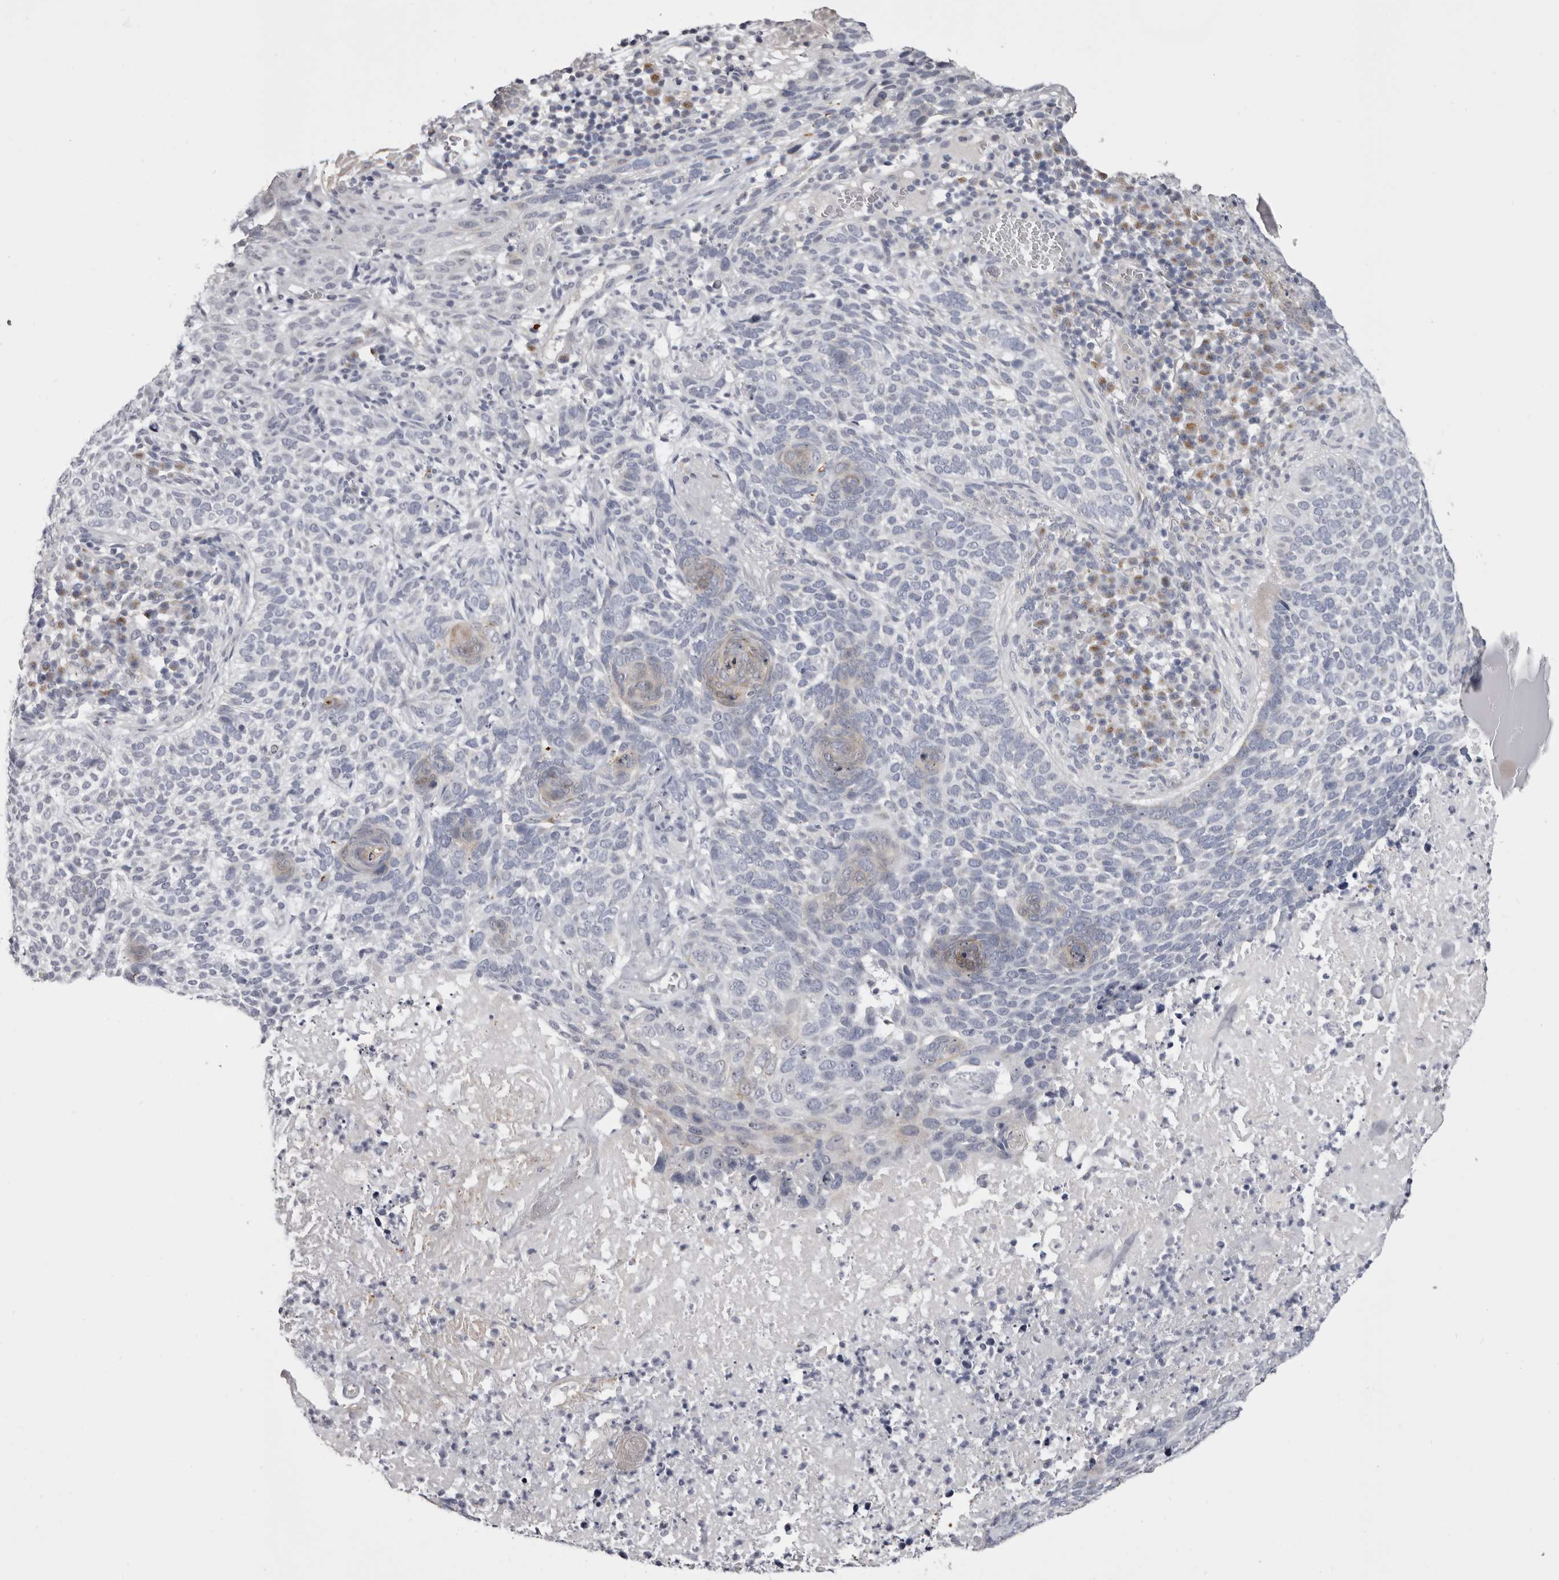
{"staining": {"intensity": "negative", "quantity": "none", "location": "none"}, "tissue": "skin cancer", "cell_type": "Tumor cells", "image_type": "cancer", "snomed": [{"axis": "morphology", "description": "Basal cell carcinoma"}, {"axis": "topography", "description": "Skin"}], "caption": "The micrograph shows no staining of tumor cells in skin cancer (basal cell carcinoma).", "gene": "CASQ1", "patient": {"sex": "female", "age": 64}}